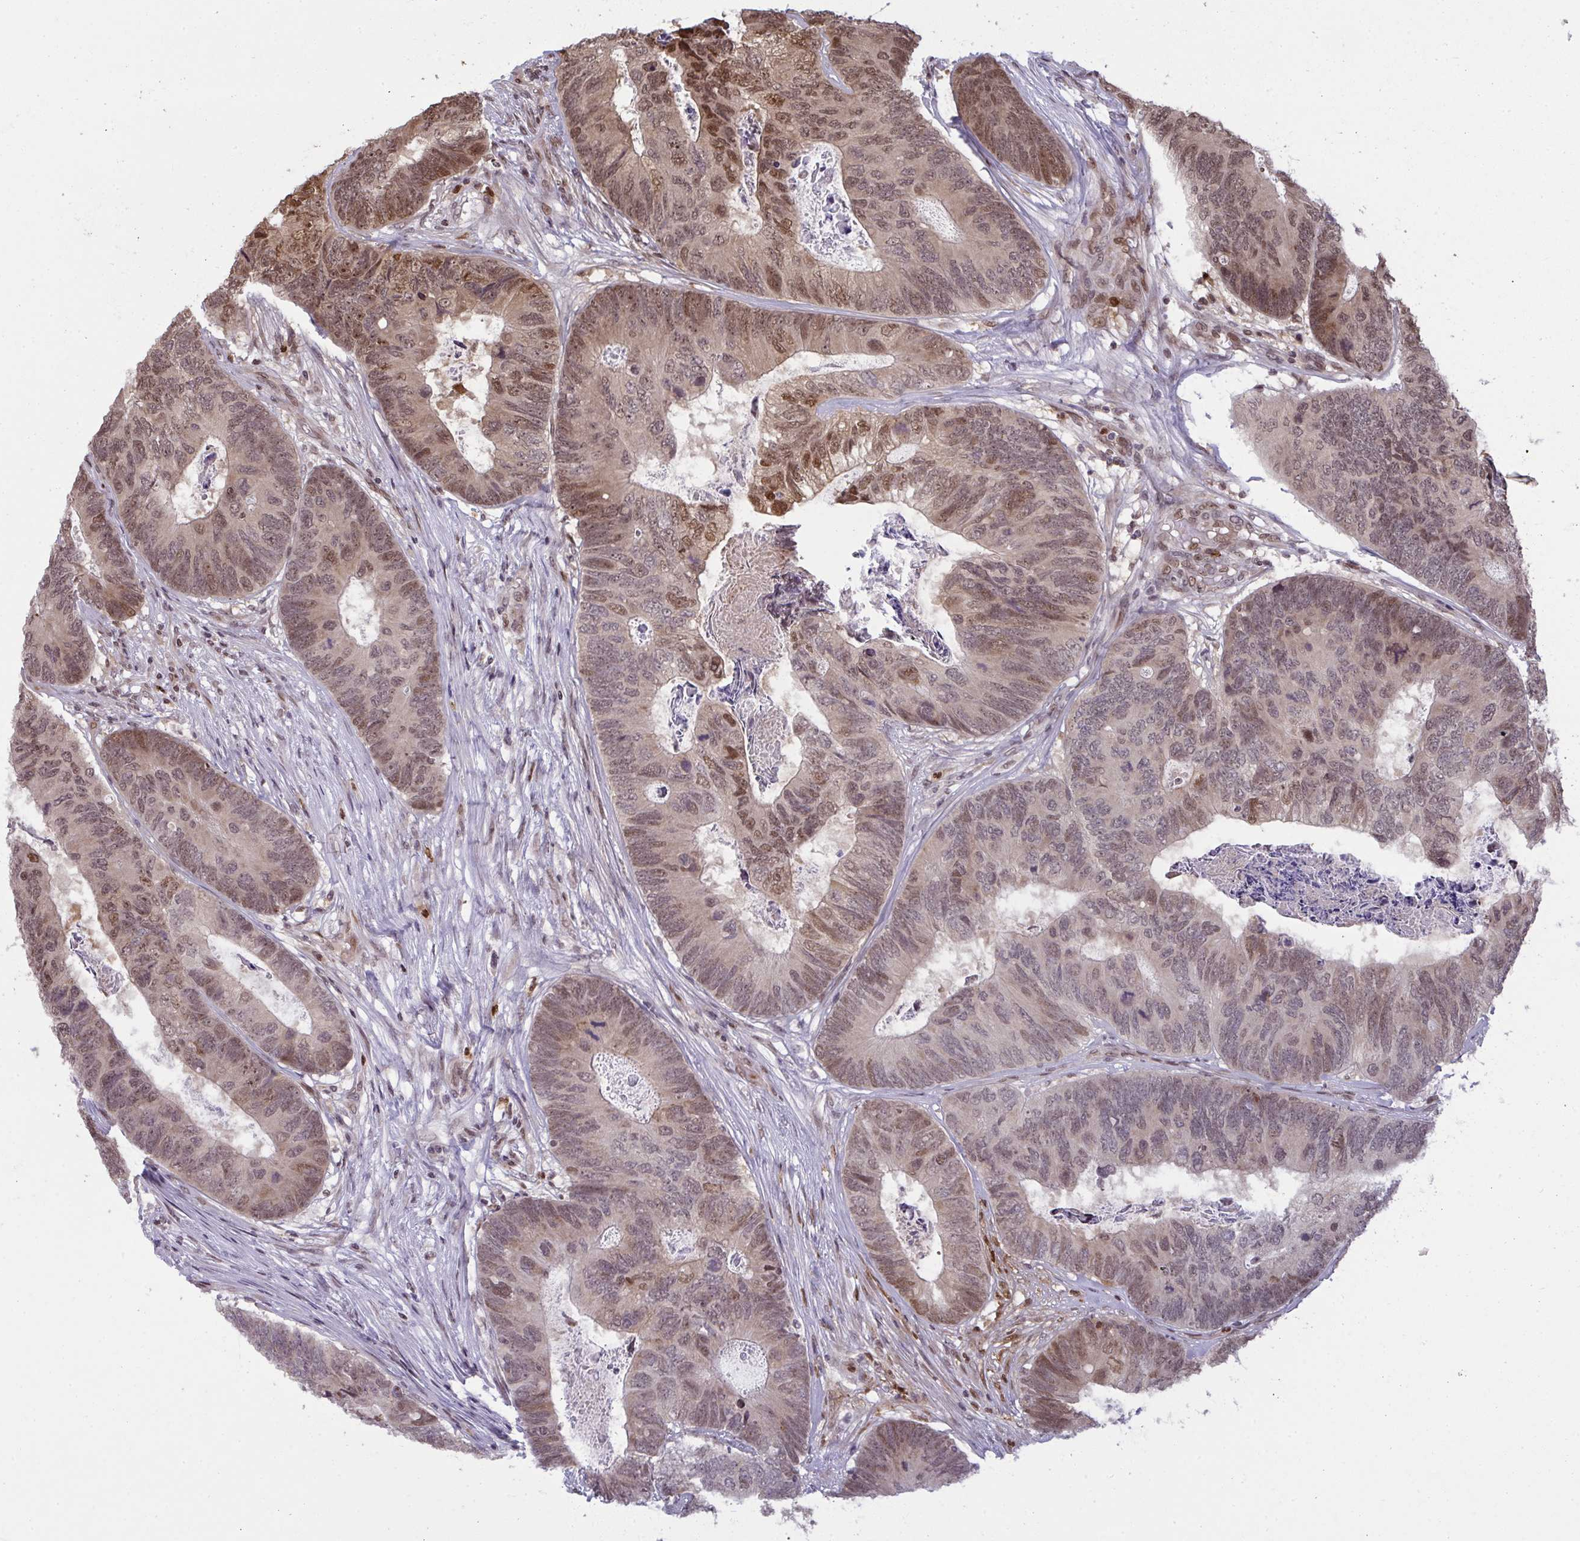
{"staining": {"intensity": "moderate", "quantity": ">75%", "location": "nuclear"}, "tissue": "colorectal cancer", "cell_type": "Tumor cells", "image_type": "cancer", "snomed": [{"axis": "morphology", "description": "Adenocarcinoma, NOS"}, {"axis": "topography", "description": "Colon"}], "caption": "High-magnification brightfield microscopy of colorectal cancer (adenocarcinoma) stained with DAB (3,3'-diaminobenzidine) (brown) and counterstained with hematoxylin (blue). tumor cells exhibit moderate nuclear staining is identified in about>75% of cells. (DAB (3,3'-diaminobenzidine) IHC, brown staining for protein, blue staining for nuclei).", "gene": "UXT", "patient": {"sex": "female", "age": 67}}